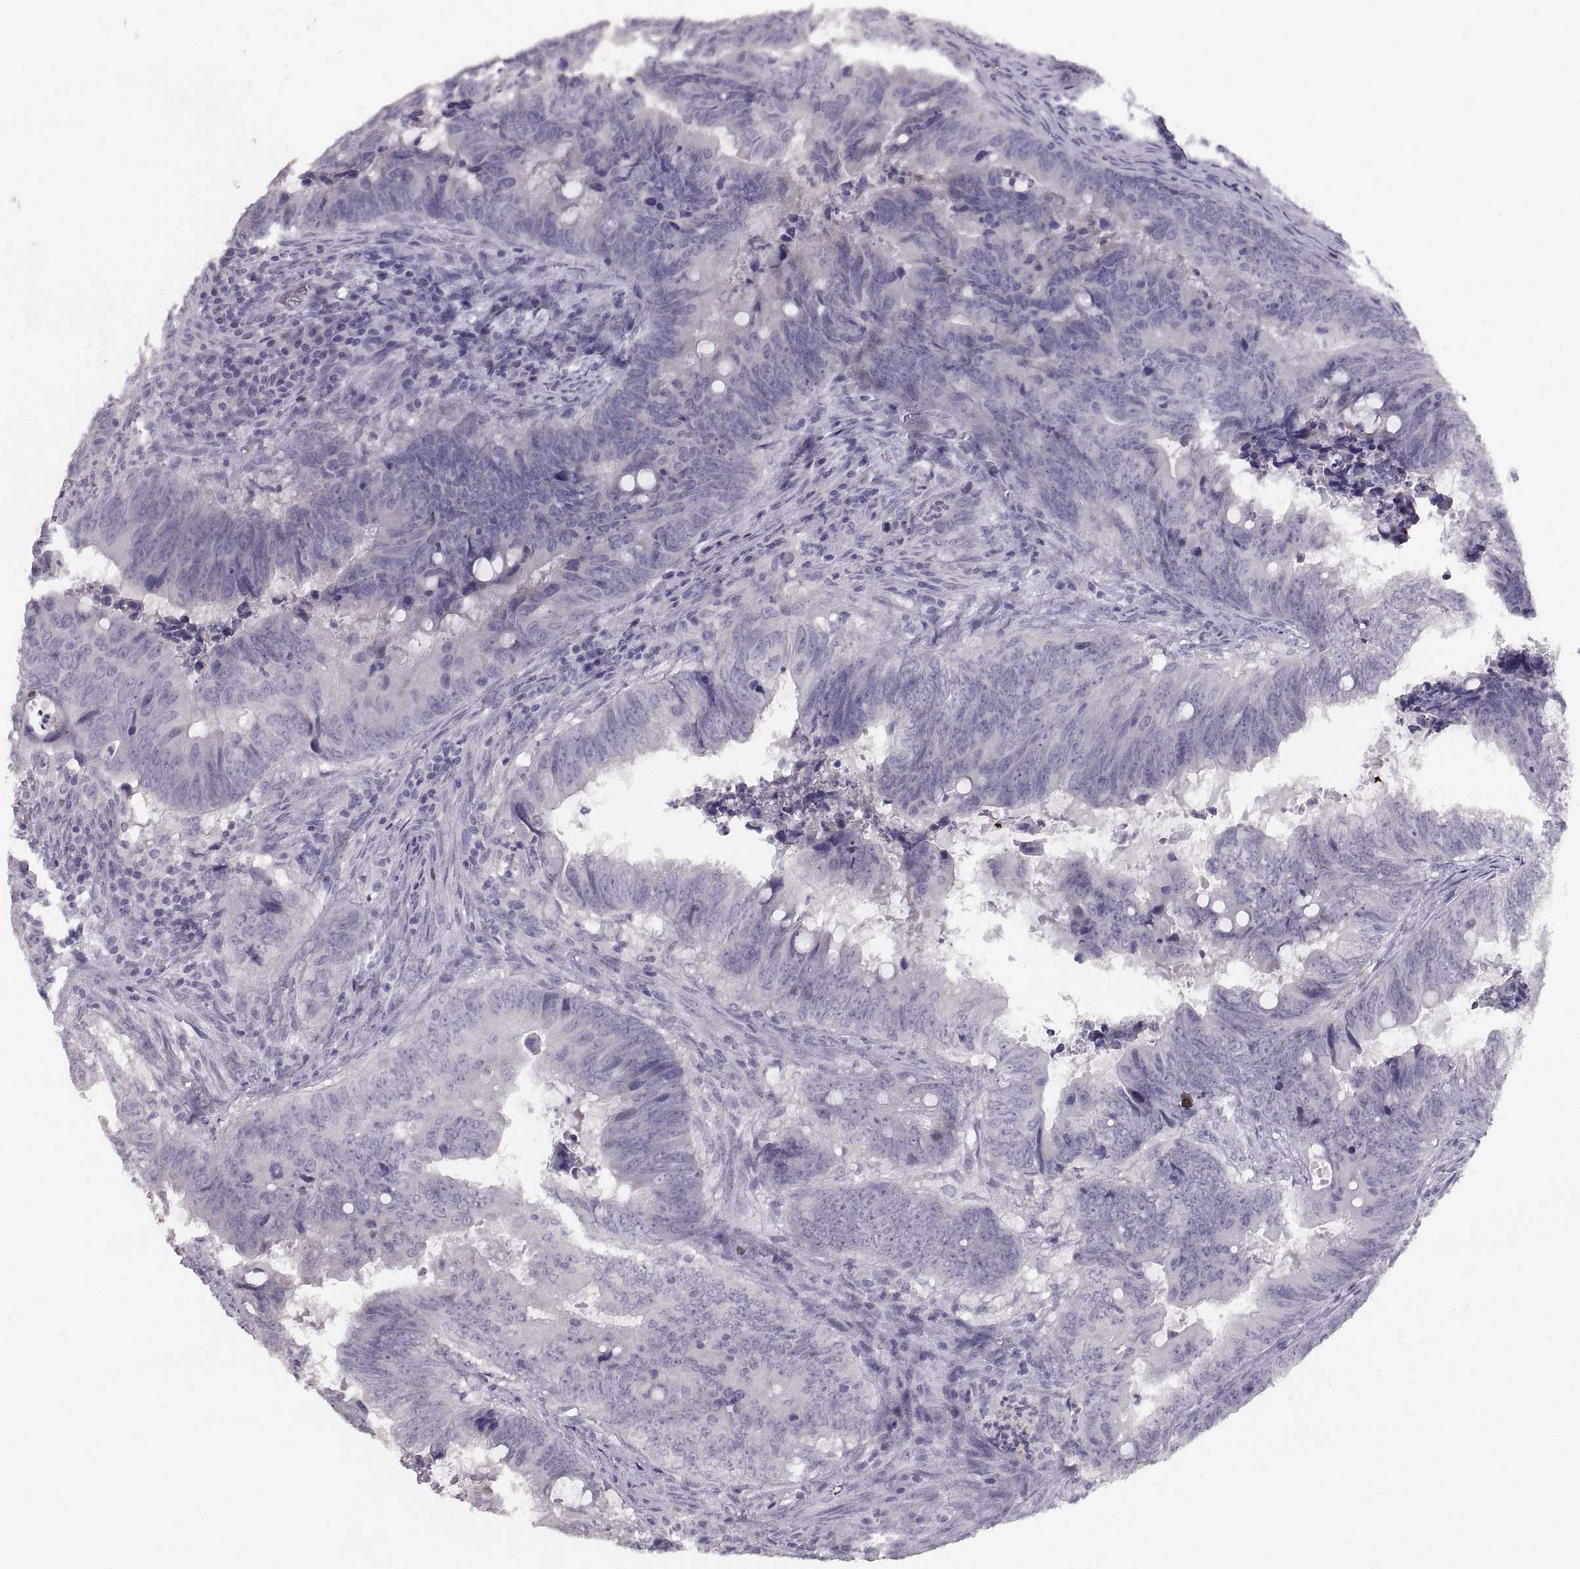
{"staining": {"intensity": "negative", "quantity": "none", "location": "none"}, "tissue": "colorectal cancer", "cell_type": "Tumor cells", "image_type": "cancer", "snomed": [{"axis": "morphology", "description": "Adenocarcinoma, NOS"}, {"axis": "topography", "description": "Colon"}], "caption": "Tumor cells are negative for protein expression in human colorectal adenocarcinoma.", "gene": "SPACDR", "patient": {"sex": "female", "age": 82}}